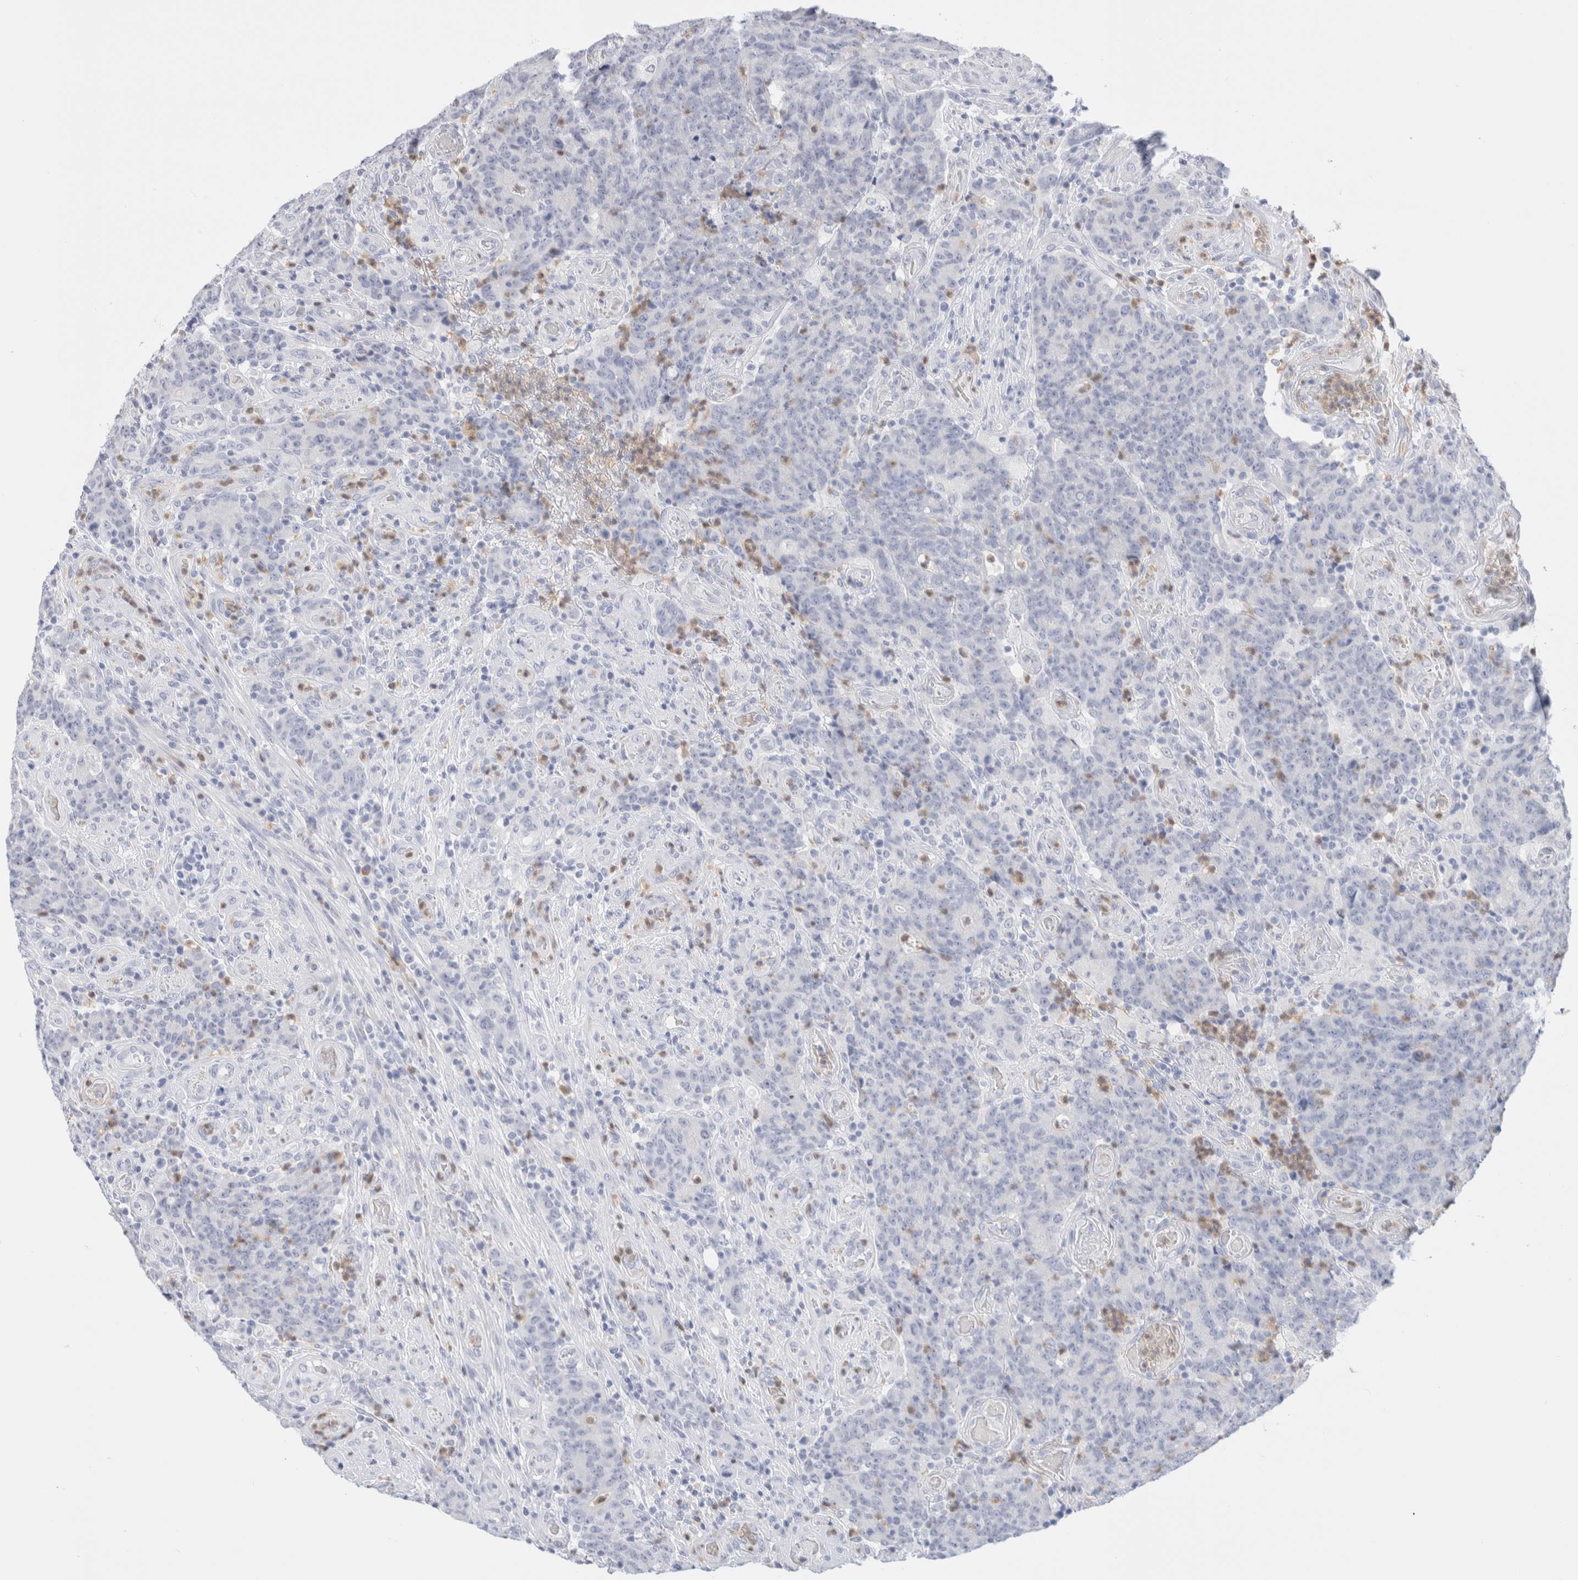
{"staining": {"intensity": "negative", "quantity": "none", "location": "none"}, "tissue": "colorectal cancer", "cell_type": "Tumor cells", "image_type": "cancer", "snomed": [{"axis": "morphology", "description": "Normal tissue, NOS"}, {"axis": "morphology", "description": "Adenocarcinoma, NOS"}, {"axis": "topography", "description": "Colon"}], "caption": "Immunohistochemistry (IHC) of human colorectal cancer demonstrates no positivity in tumor cells.", "gene": "ARG1", "patient": {"sex": "female", "age": 75}}